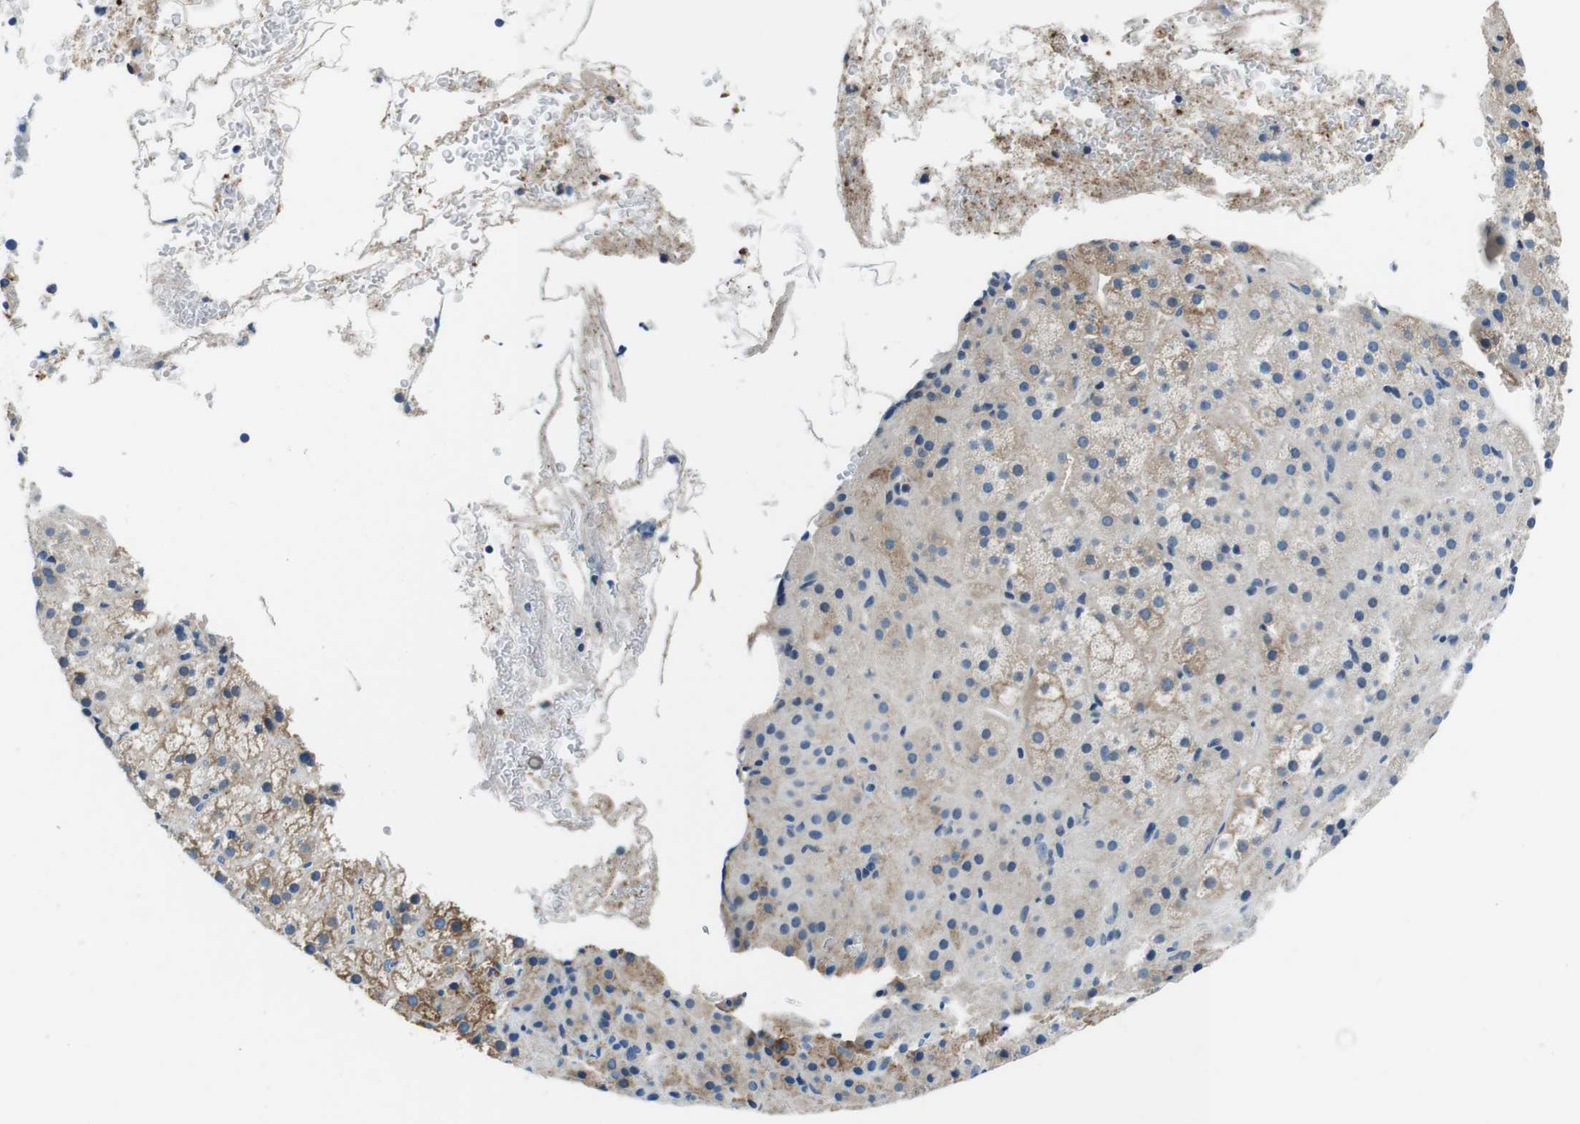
{"staining": {"intensity": "moderate", "quantity": "<25%", "location": "cytoplasmic/membranous"}, "tissue": "adrenal gland", "cell_type": "Glandular cells", "image_type": "normal", "snomed": [{"axis": "morphology", "description": "Normal tissue, NOS"}, {"axis": "topography", "description": "Adrenal gland"}], "caption": "A micrograph showing moderate cytoplasmic/membranous expression in about <25% of glandular cells in benign adrenal gland, as visualized by brown immunohistochemical staining.", "gene": "KCNJ5", "patient": {"sex": "female", "age": 57}}